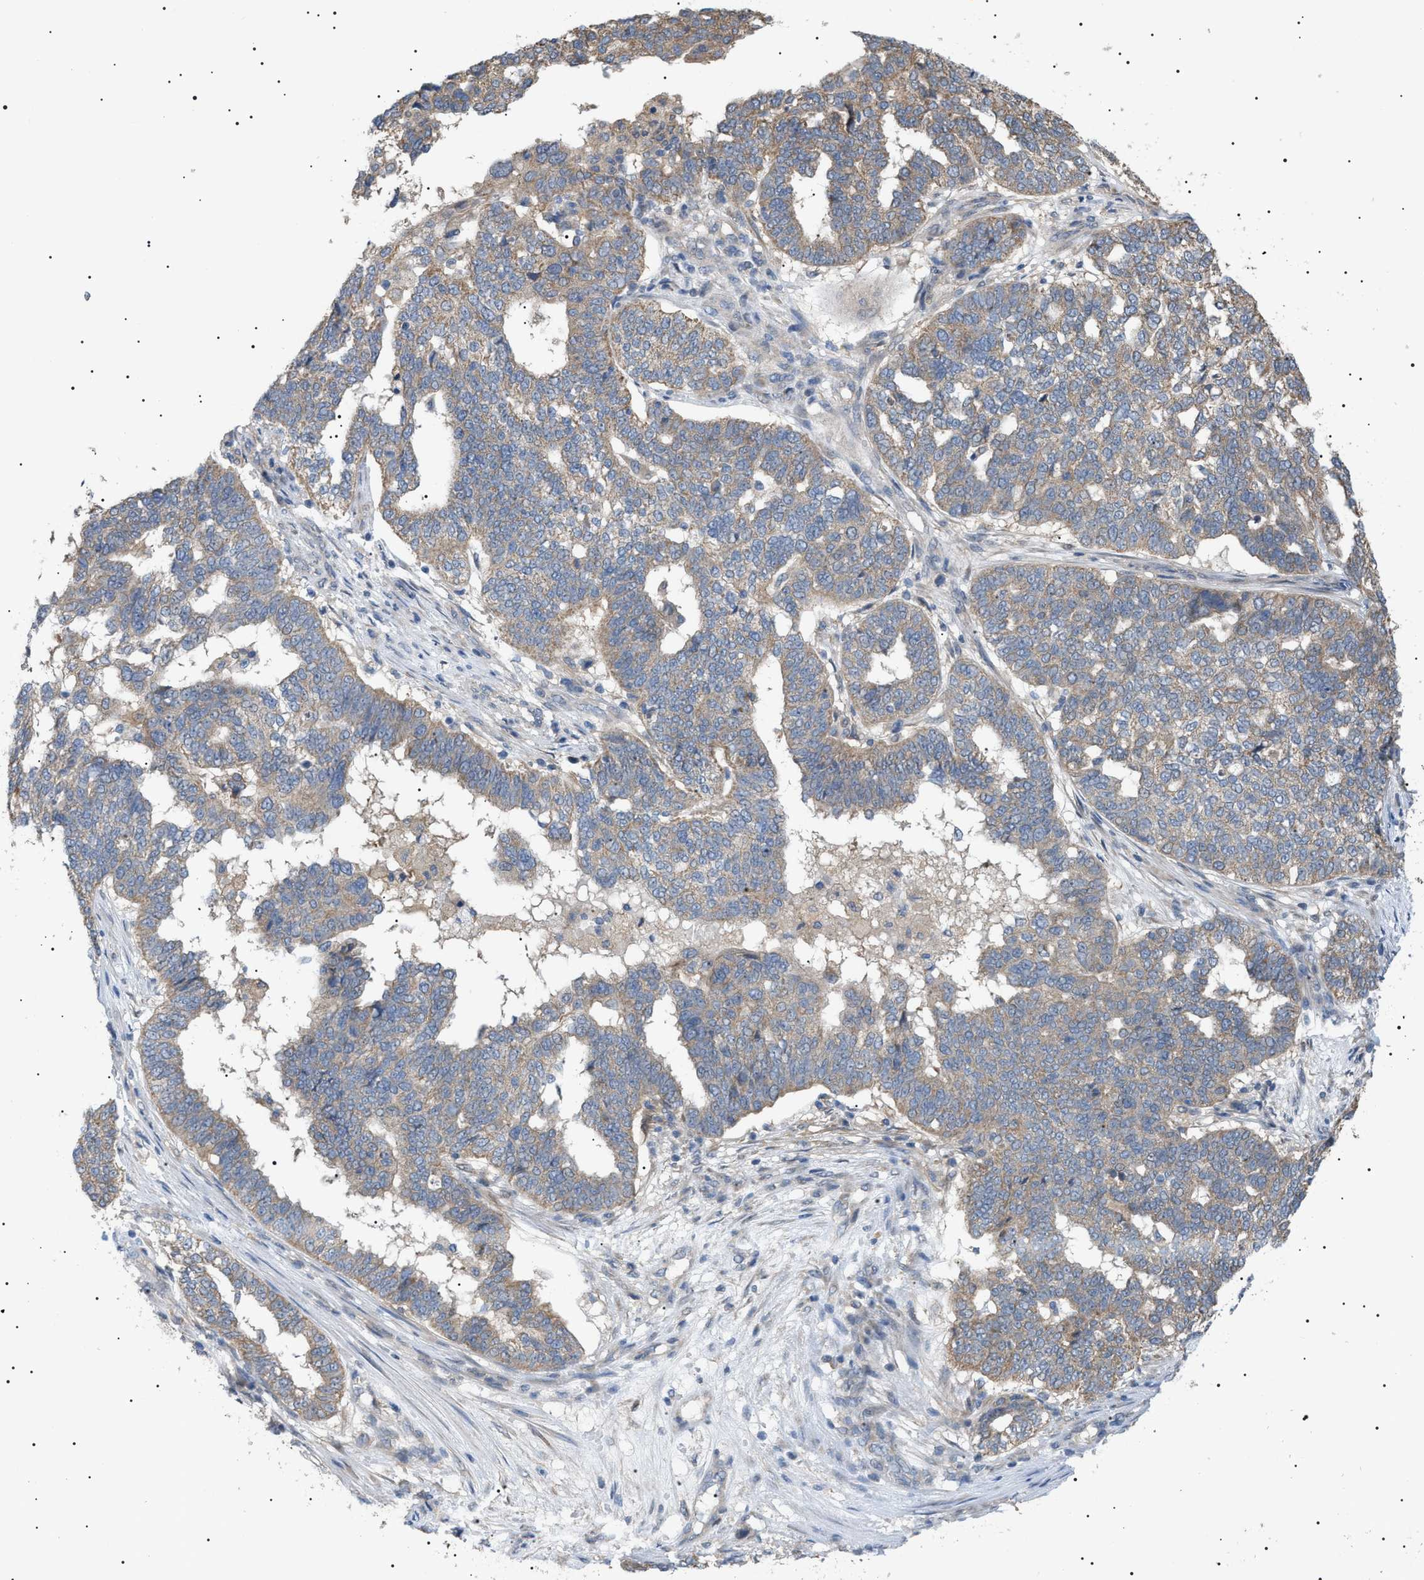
{"staining": {"intensity": "moderate", "quantity": ">75%", "location": "cytoplasmic/membranous"}, "tissue": "ovarian cancer", "cell_type": "Tumor cells", "image_type": "cancer", "snomed": [{"axis": "morphology", "description": "Cystadenocarcinoma, serous, NOS"}, {"axis": "topography", "description": "Ovary"}], "caption": "Serous cystadenocarcinoma (ovarian) stained for a protein displays moderate cytoplasmic/membranous positivity in tumor cells. The protein is shown in brown color, while the nuclei are stained blue.", "gene": "IRS2", "patient": {"sex": "female", "age": 59}}